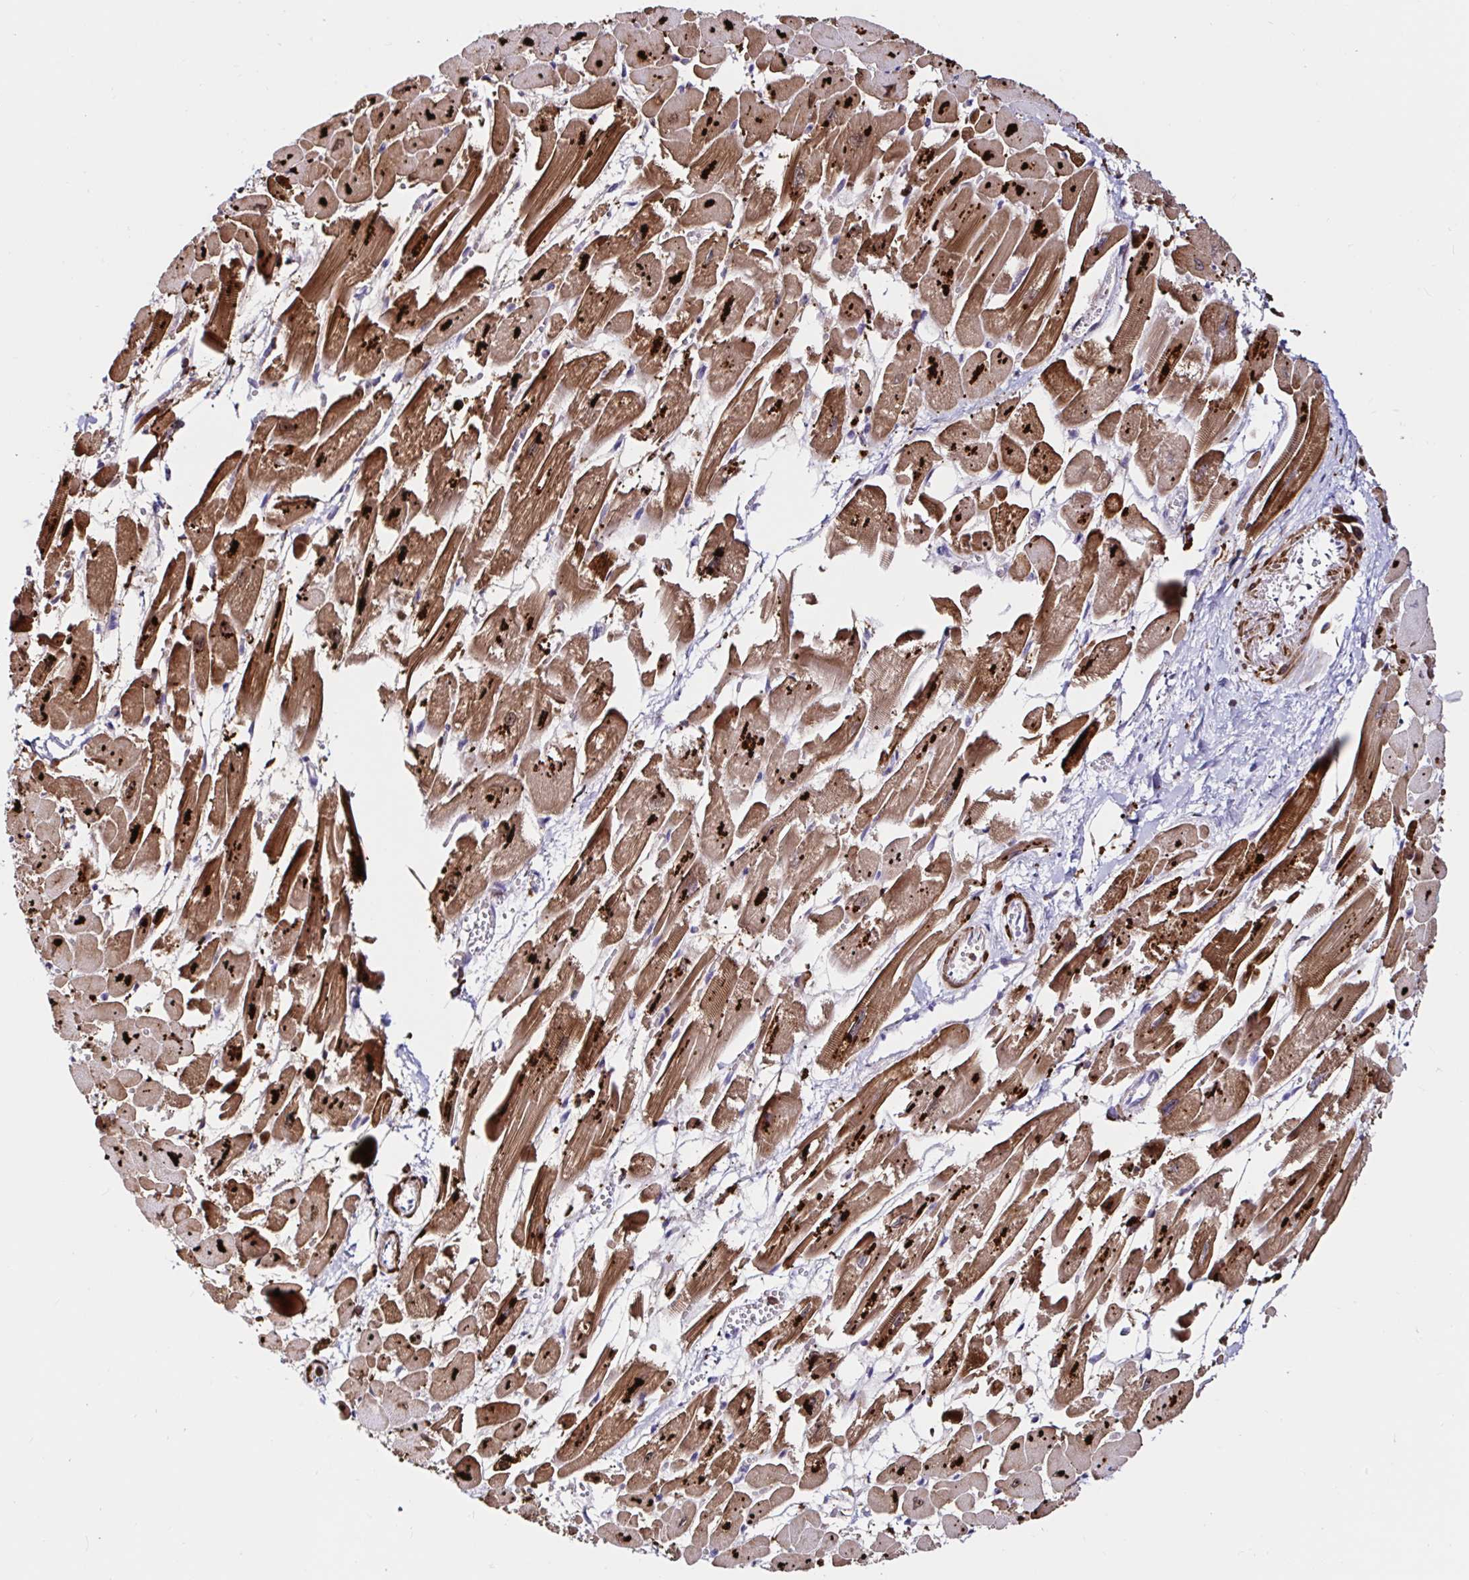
{"staining": {"intensity": "strong", "quantity": ">75%", "location": "cytoplasmic/membranous"}, "tissue": "heart muscle", "cell_type": "Cardiomyocytes", "image_type": "normal", "snomed": [{"axis": "morphology", "description": "Normal tissue, NOS"}, {"axis": "topography", "description": "Heart"}], "caption": "This image exhibits immunohistochemistry (IHC) staining of benign human heart muscle, with high strong cytoplasmic/membranous expression in about >75% of cardiomyocytes.", "gene": "MSR1", "patient": {"sex": "female", "age": 52}}